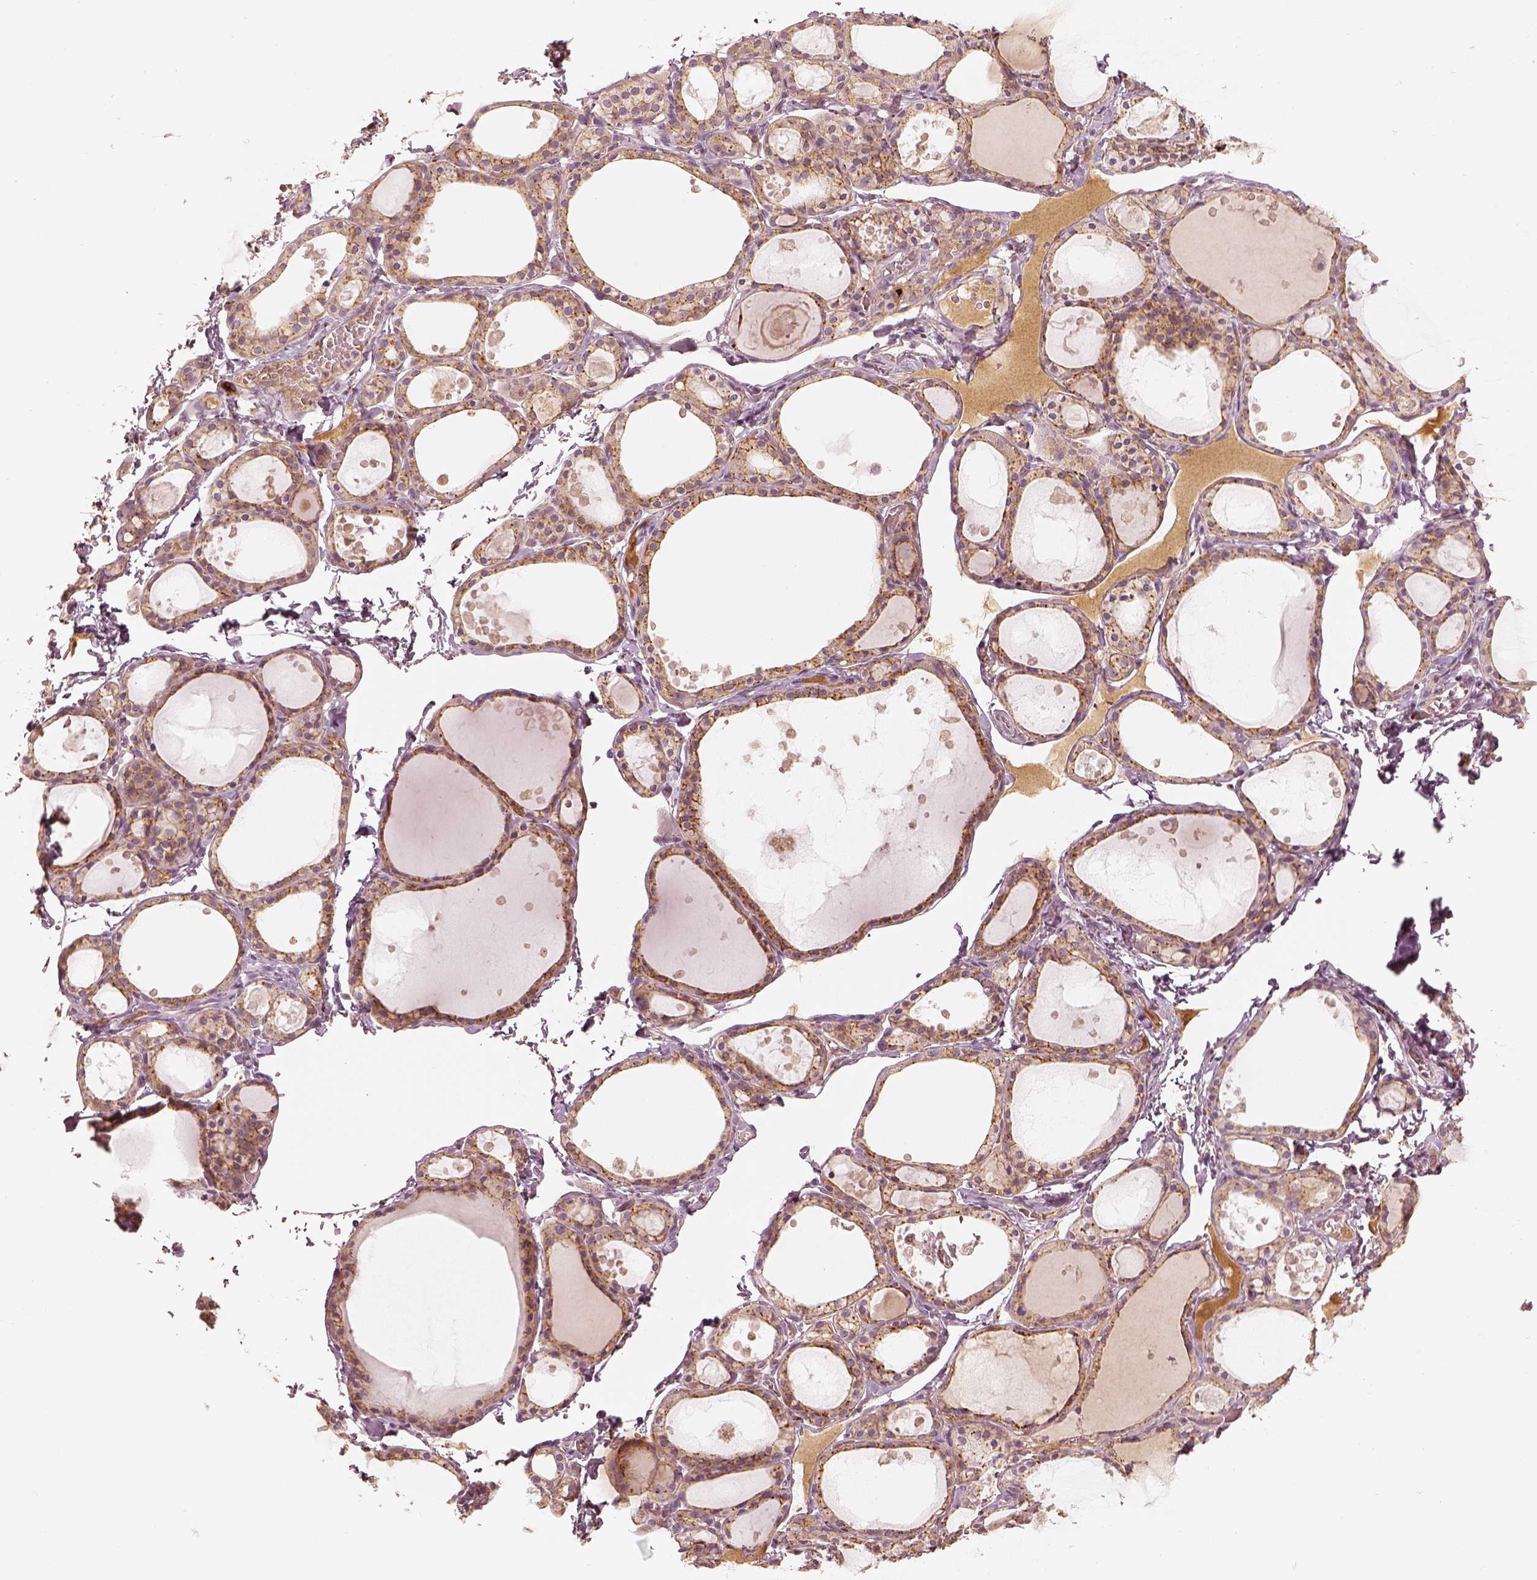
{"staining": {"intensity": "moderate", "quantity": ">75%", "location": "cytoplasmic/membranous"}, "tissue": "thyroid gland", "cell_type": "Glandular cells", "image_type": "normal", "snomed": [{"axis": "morphology", "description": "Normal tissue, NOS"}, {"axis": "topography", "description": "Thyroid gland"}], "caption": "The micrograph displays immunohistochemical staining of unremarkable thyroid gland. There is moderate cytoplasmic/membranous expression is identified in about >75% of glandular cells.", "gene": "GORASP2", "patient": {"sex": "male", "age": 68}}